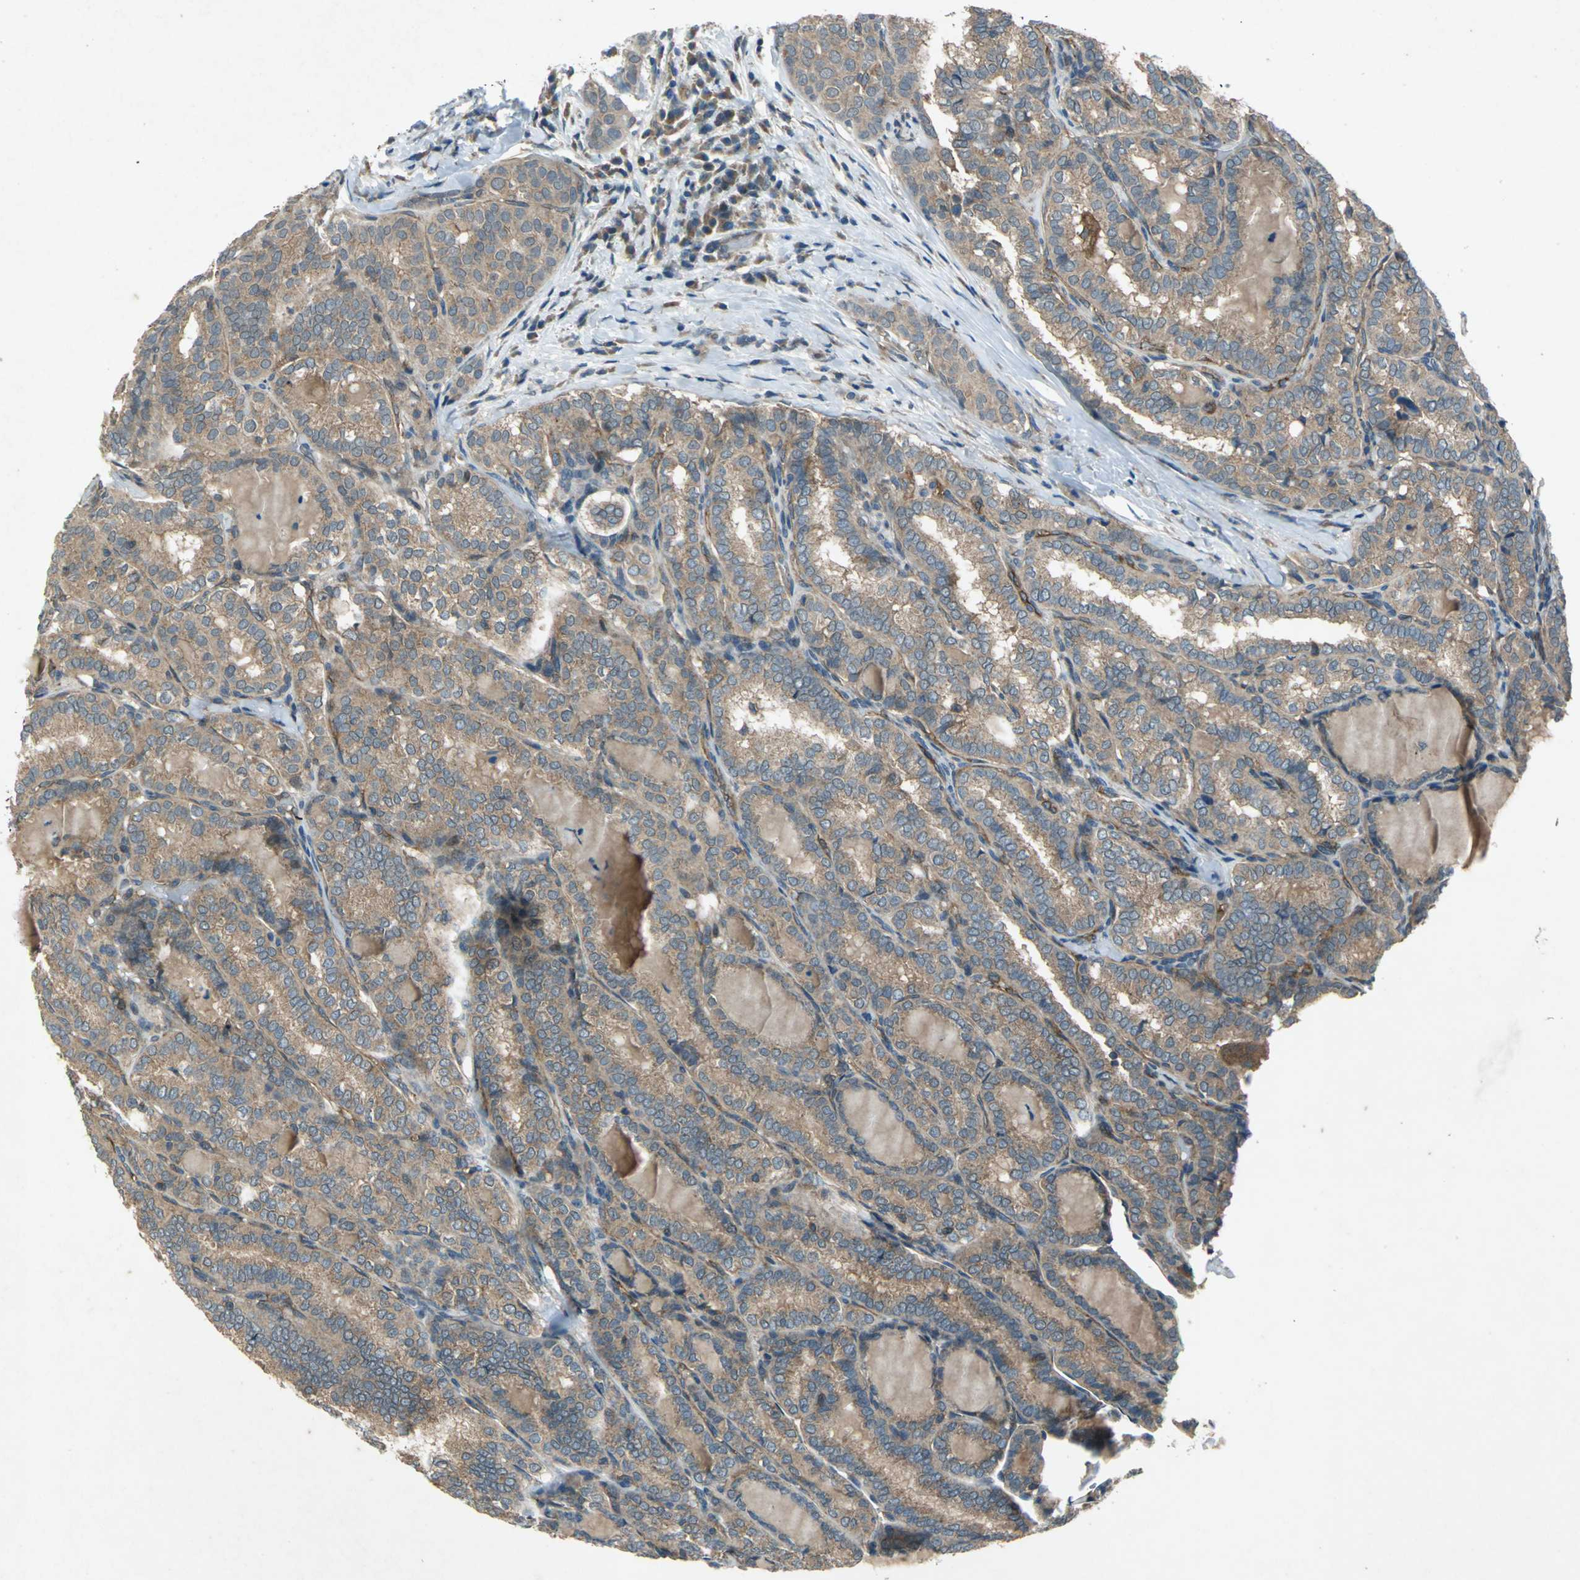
{"staining": {"intensity": "moderate", "quantity": ">75%", "location": "cytoplasmic/membranous"}, "tissue": "thyroid cancer", "cell_type": "Tumor cells", "image_type": "cancer", "snomed": [{"axis": "morphology", "description": "Papillary adenocarcinoma, NOS"}, {"axis": "topography", "description": "Thyroid gland"}], "caption": "Brown immunohistochemical staining in human thyroid papillary adenocarcinoma reveals moderate cytoplasmic/membranous staining in about >75% of tumor cells.", "gene": "EMCN", "patient": {"sex": "female", "age": 30}}